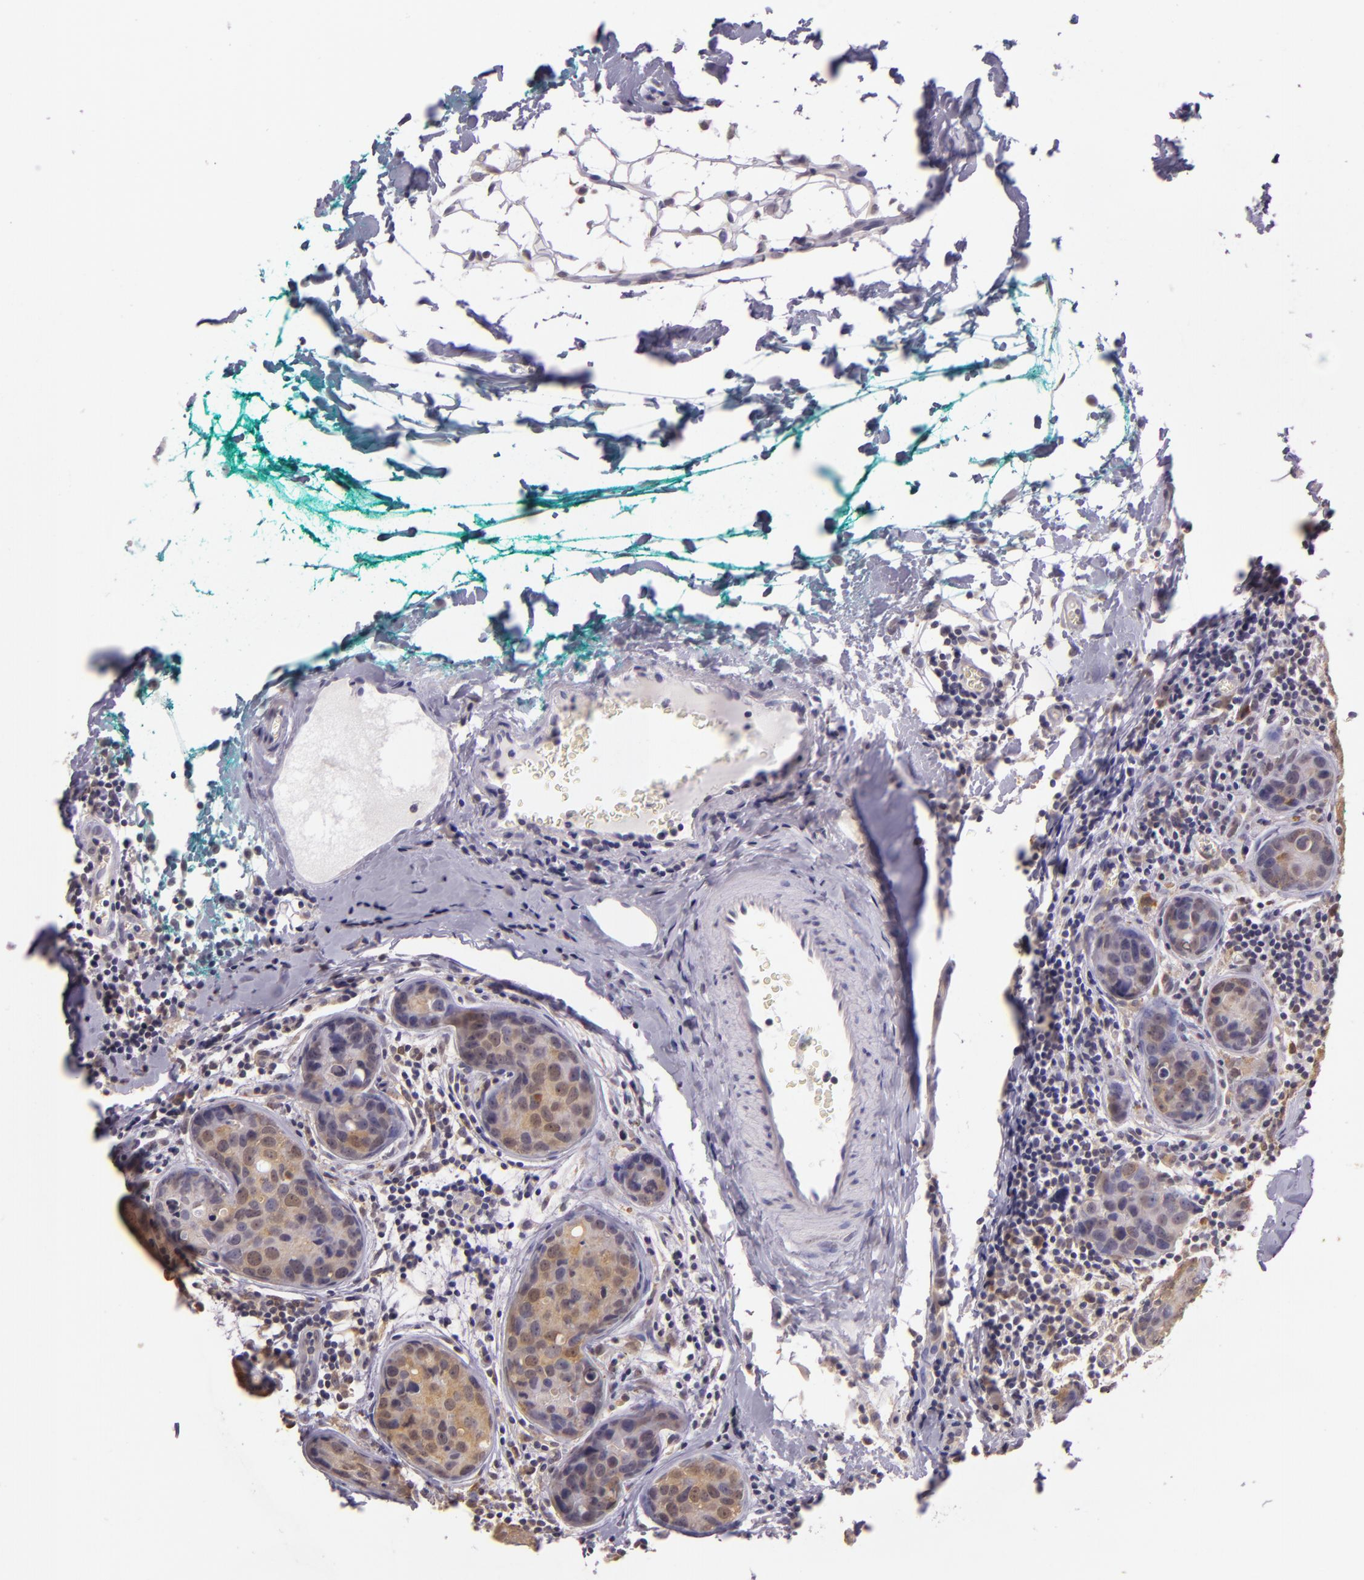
{"staining": {"intensity": "moderate", "quantity": "25%-75%", "location": "cytoplasmic/membranous,nuclear"}, "tissue": "breast cancer", "cell_type": "Tumor cells", "image_type": "cancer", "snomed": [{"axis": "morphology", "description": "Duct carcinoma"}, {"axis": "topography", "description": "Breast"}], "caption": "Breast cancer (intraductal carcinoma) stained with a protein marker demonstrates moderate staining in tumor cells.", "gene": "HSPA8", "patient": {"sex": "female", "age": 24}}